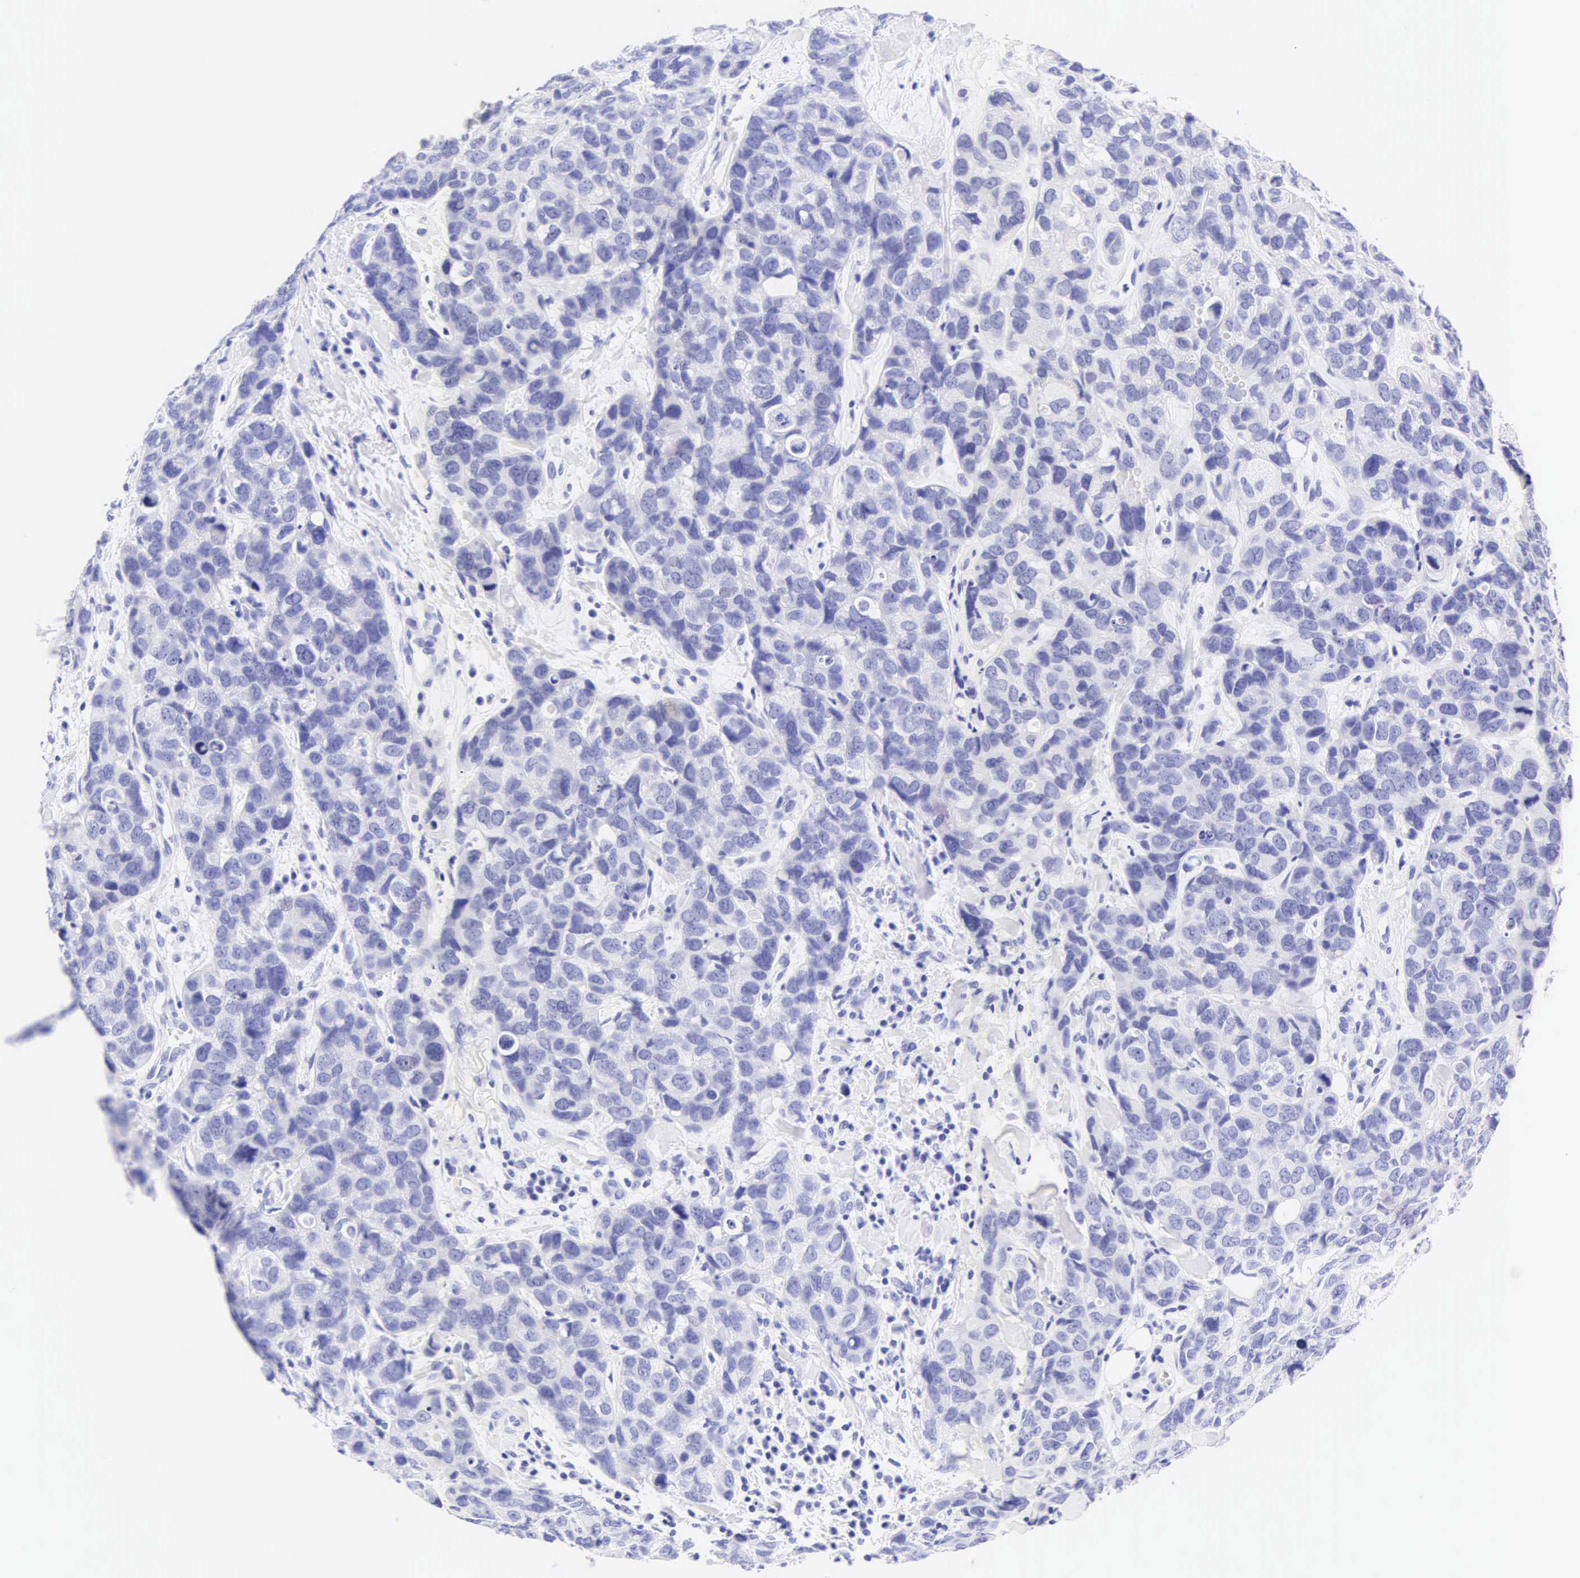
{"staining": {"intensity": "negative", "quantity": "none", "location": "none"}, "tissue": "breast cancer", "cell_type": "Tumor cells", "image_type": "cancer", "snomed": [{"axis": "morphology", "description": "Duct carcinoma"}, {"axis": "topography", "description": "Breast"}], "caption": "DAB immunohistochemical staining of human breast cancer displays no significant expression in tumor cells.", "gene": "KRT20", "patient": {"sex": "female", "age": 91}}